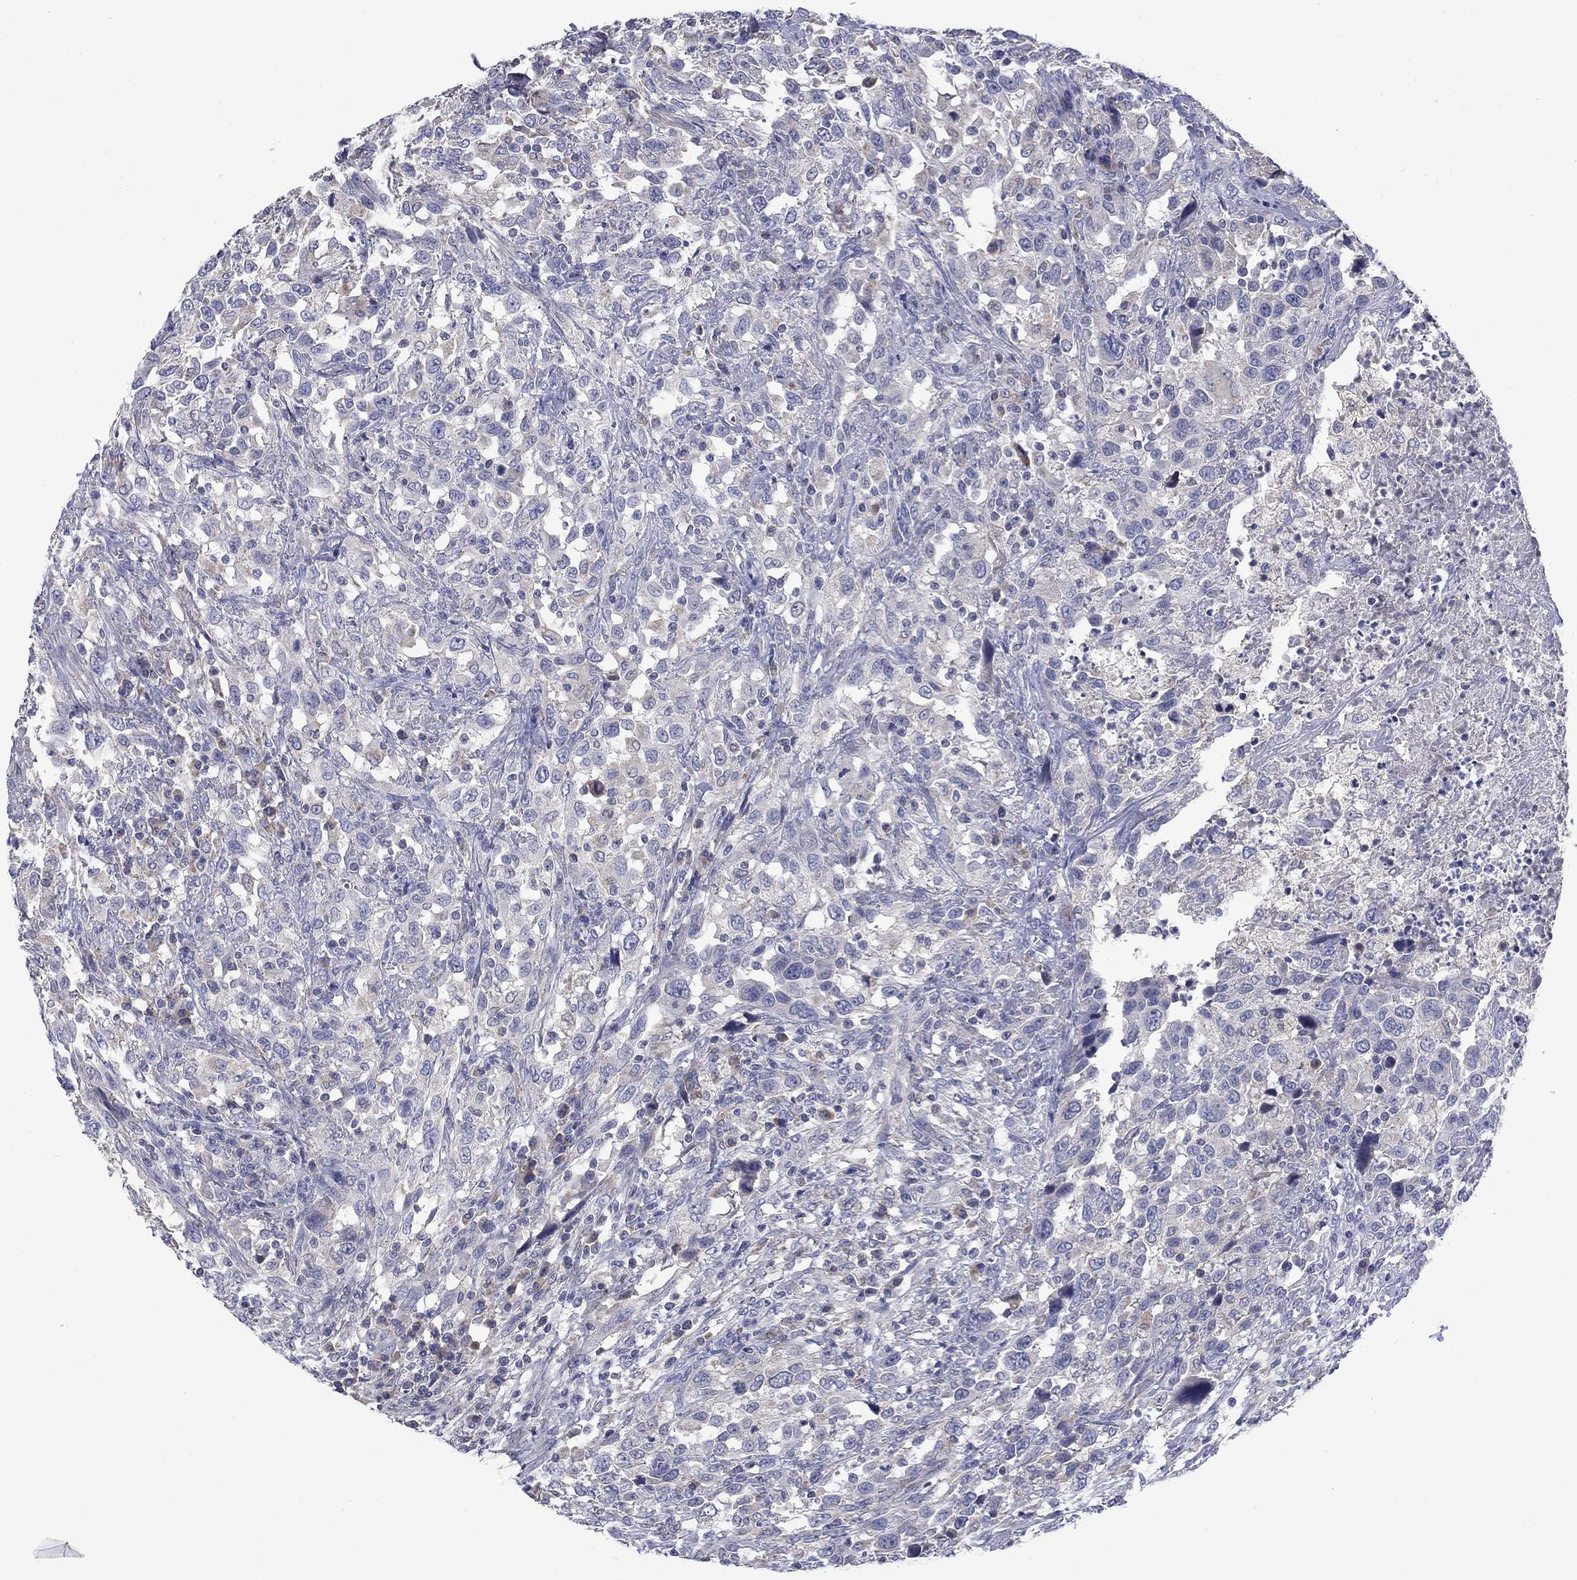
{"staining": {"intensity": "negative", "quantity": "none", "location": "none"}, "tissue": "urothelial cancer", "cell_type": "Tumor cells", "image_type": "cancer", "snomed": [{"axis": "morphology", "description": "Urothelial carcinoma, NOS"}, {"axis": "morphology", "description": "Urothelial carcinoma, High grade"}, {"axis": "topography", "description": "Urinary bladder"}], "caption": "A high-resolution histopathology image shows immunohistochemistry (IHC) staining of transitional cell carcinoma, which demonstrates no significant expression in tumor cells.", "gene": "FRK", "patient": {"sex": "female", "age": 64}}